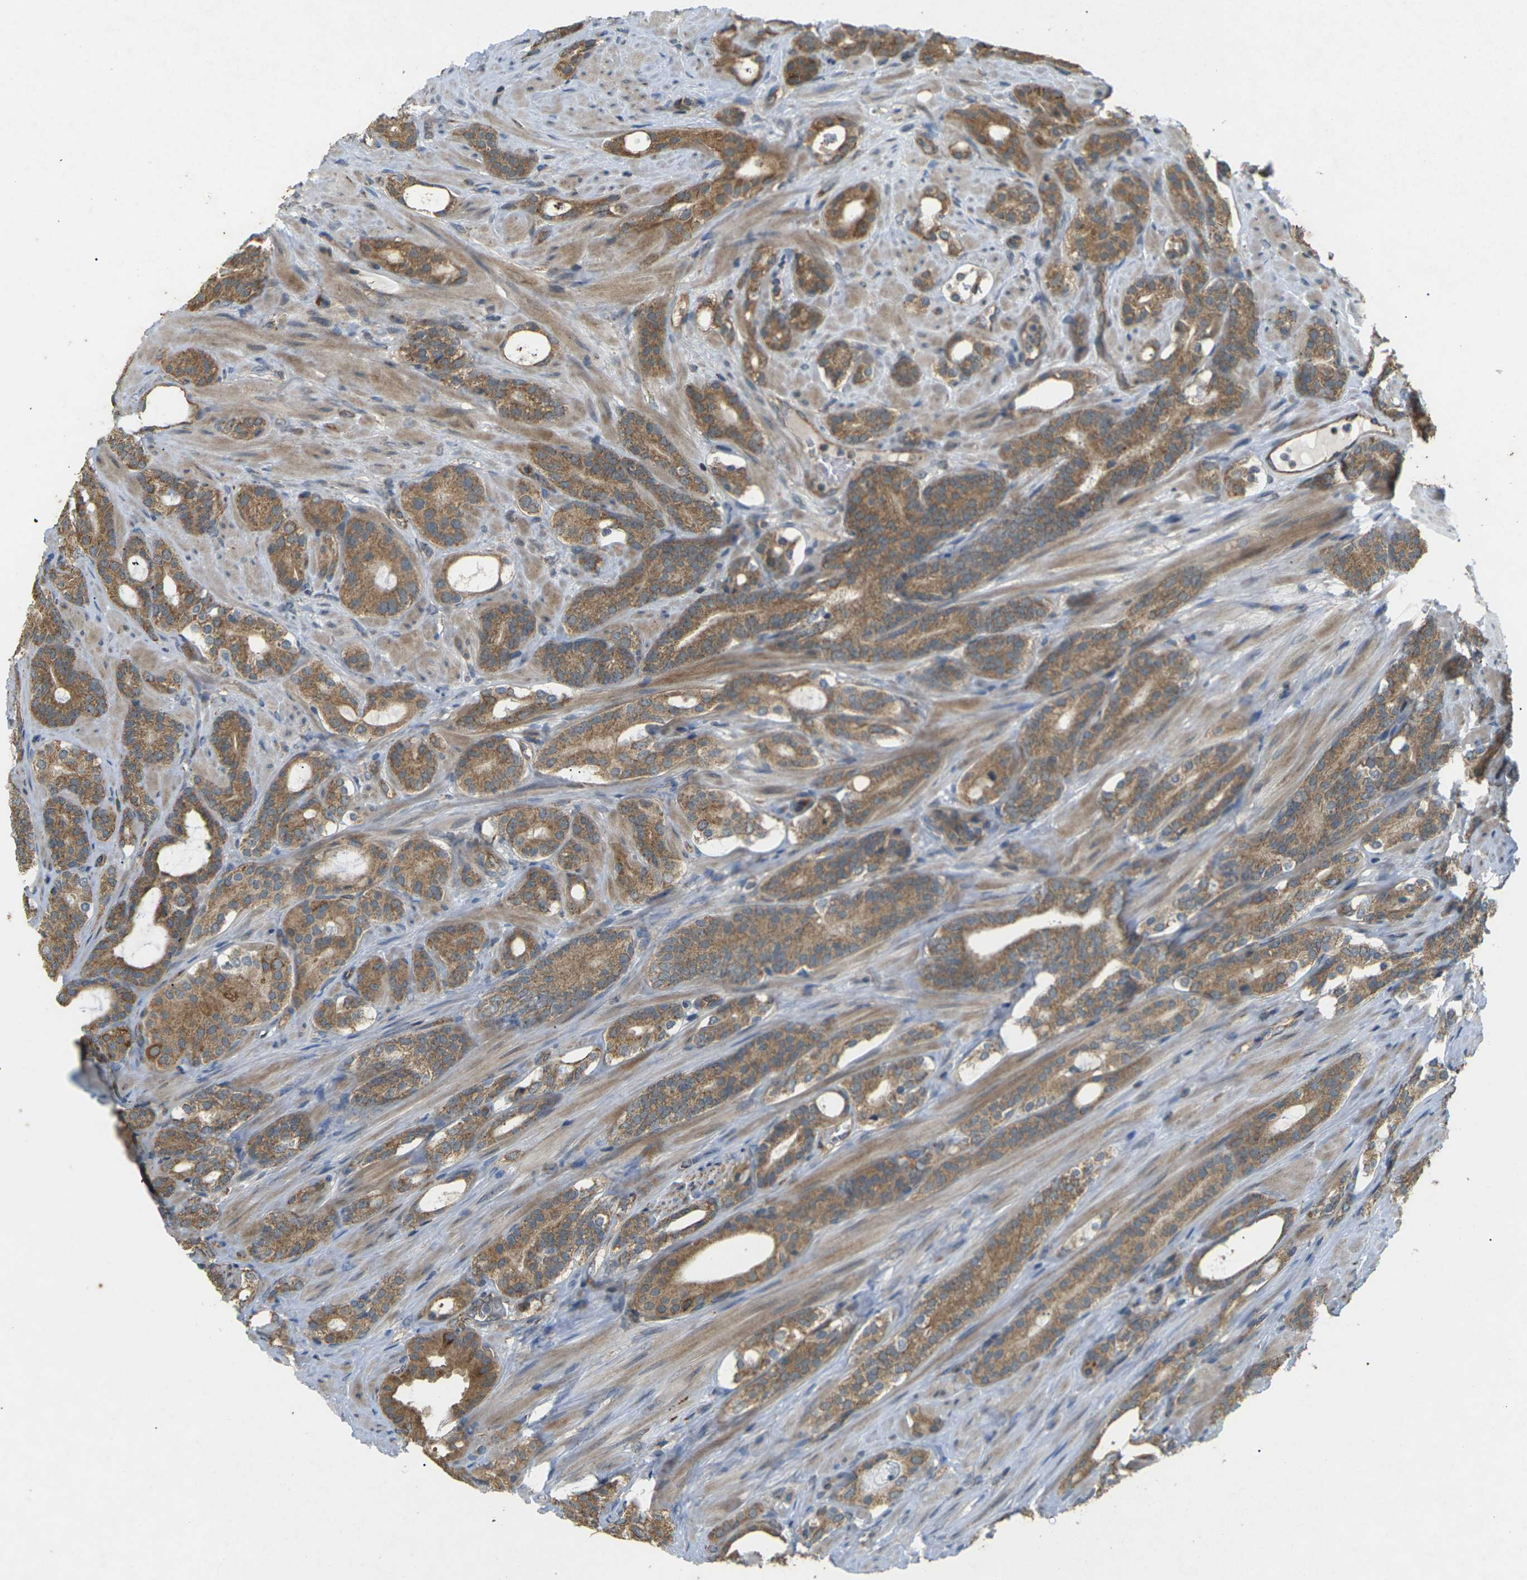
{"staining": {"intensity": "moderate", "quantity": ">75%", "location": "cytoplasmic/membranous"}, "tissue": "prostate cancer", "cell_type": "Tumor cells", "image_type": "cancer", "snomed": [{"axis": "morphology", "description": "Adenocarcinoma, Low grade"}, {"axis": "topography", "description": "Prostate"}], "caption": "Protein staining by immunohistochemistry reveals moderate cytoplasmic/membranous positivity in approximately >75% of tumor cells in prostate cancer. Immunohistochemistry (ihc) stains the protein in brown and the nuclei are stained blue.", "gene": "KSR1", "patient": {"sex": "male", "age": 63}}